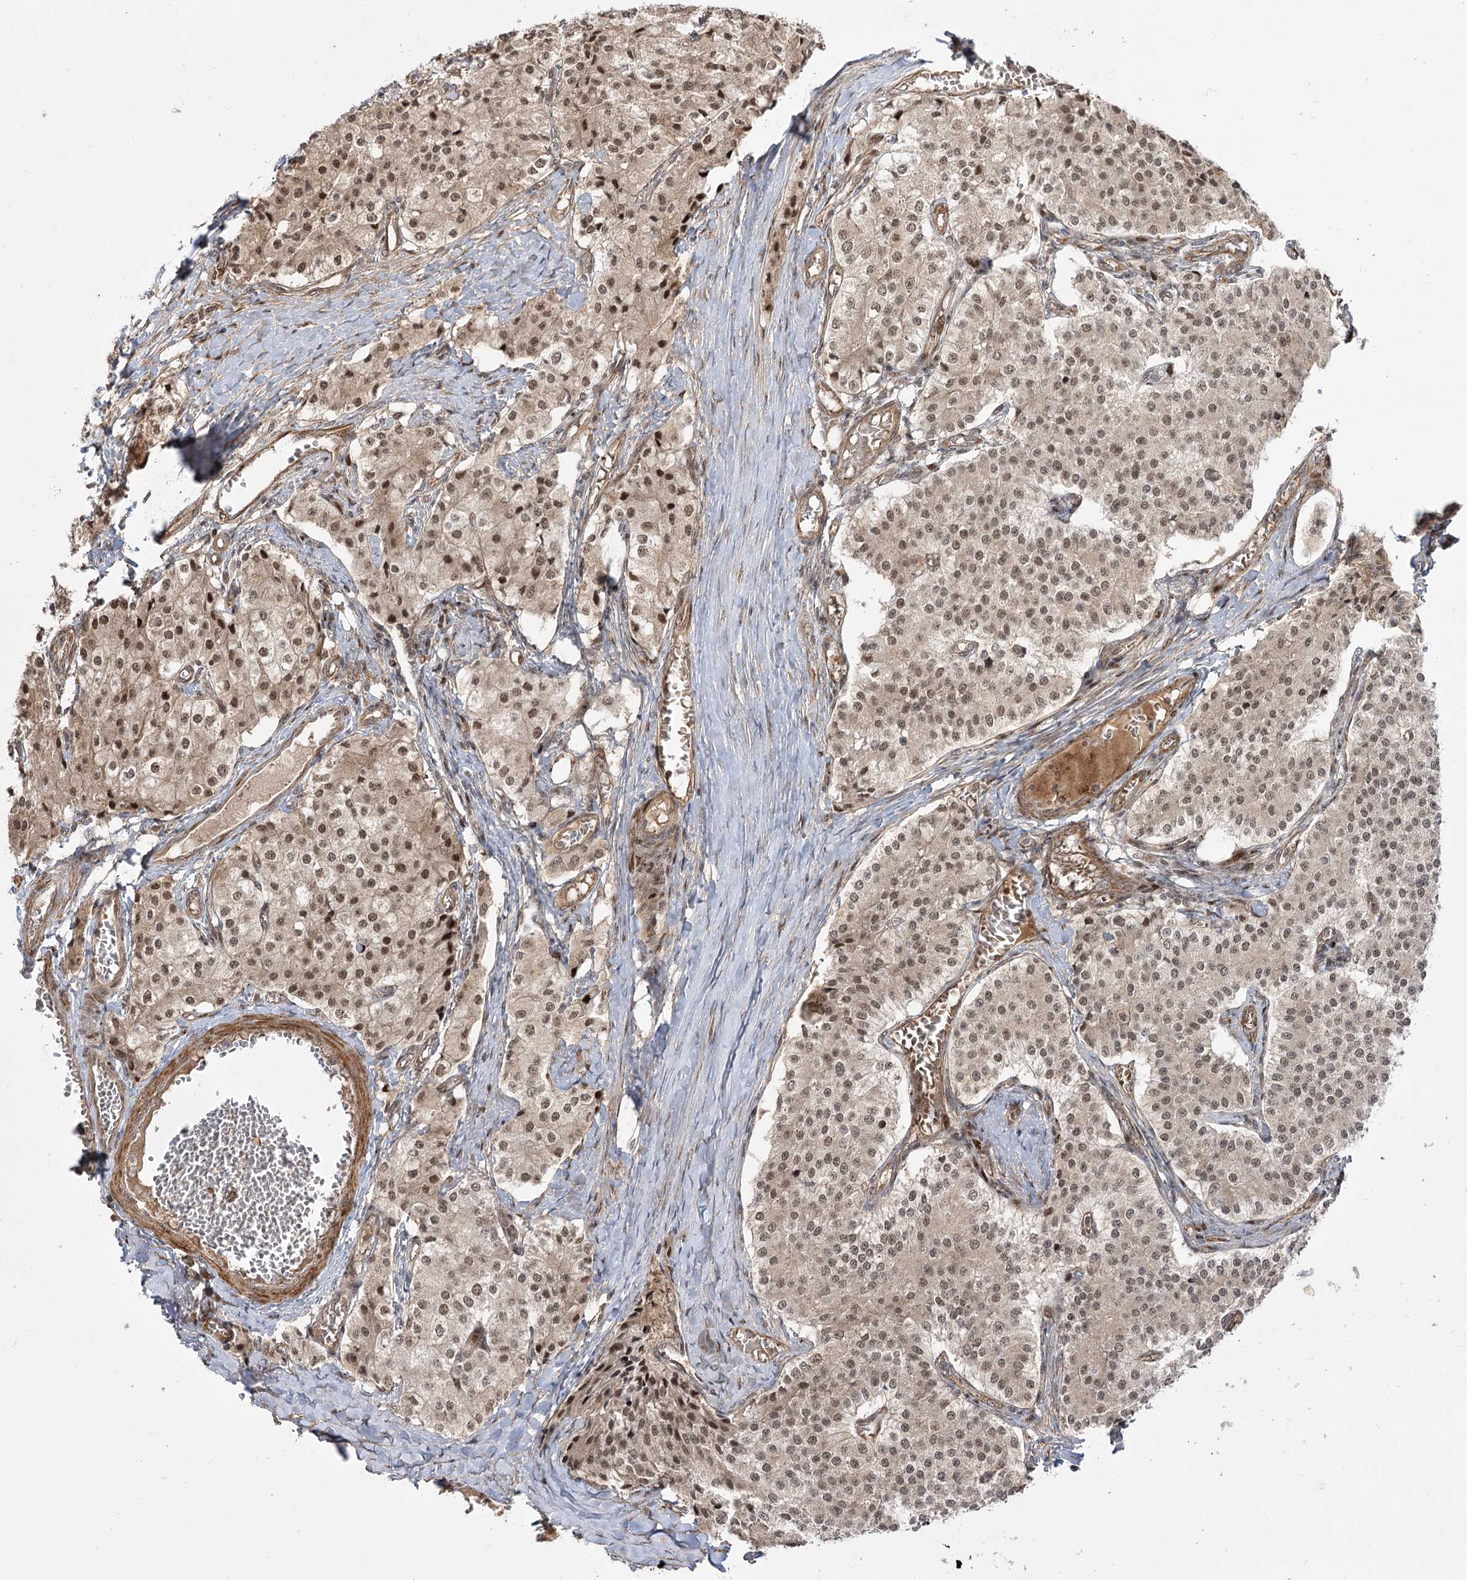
{"staining": {"intensity": "moderate", "quantity": "25%-75%", "location": "cytoplasmic/membranous,nuclear"}, "tissue": "carcinoid", "cell_type": "Tumor cells", "image_type": "cancer", "snomed": [{"axis": "morphology", "description": "Carcinoid, malignant, NOS"}, {"axis": "topography", "description": "Colon"}], "caption": "Immunohistochemical staining of malignant carcinoid reveals medium levels of moderate cytoplasmic/membranous and nuclear staining in approximately 25%-75% of tumor cells. The staining was performed using DAB (3,3'-diaminobenzidine), with brown indicating positive protein expression. Nuclei are stained blue with hematoxylin.", "gene": "HELQ", "patient": {"sex": "female", "age": 52}}